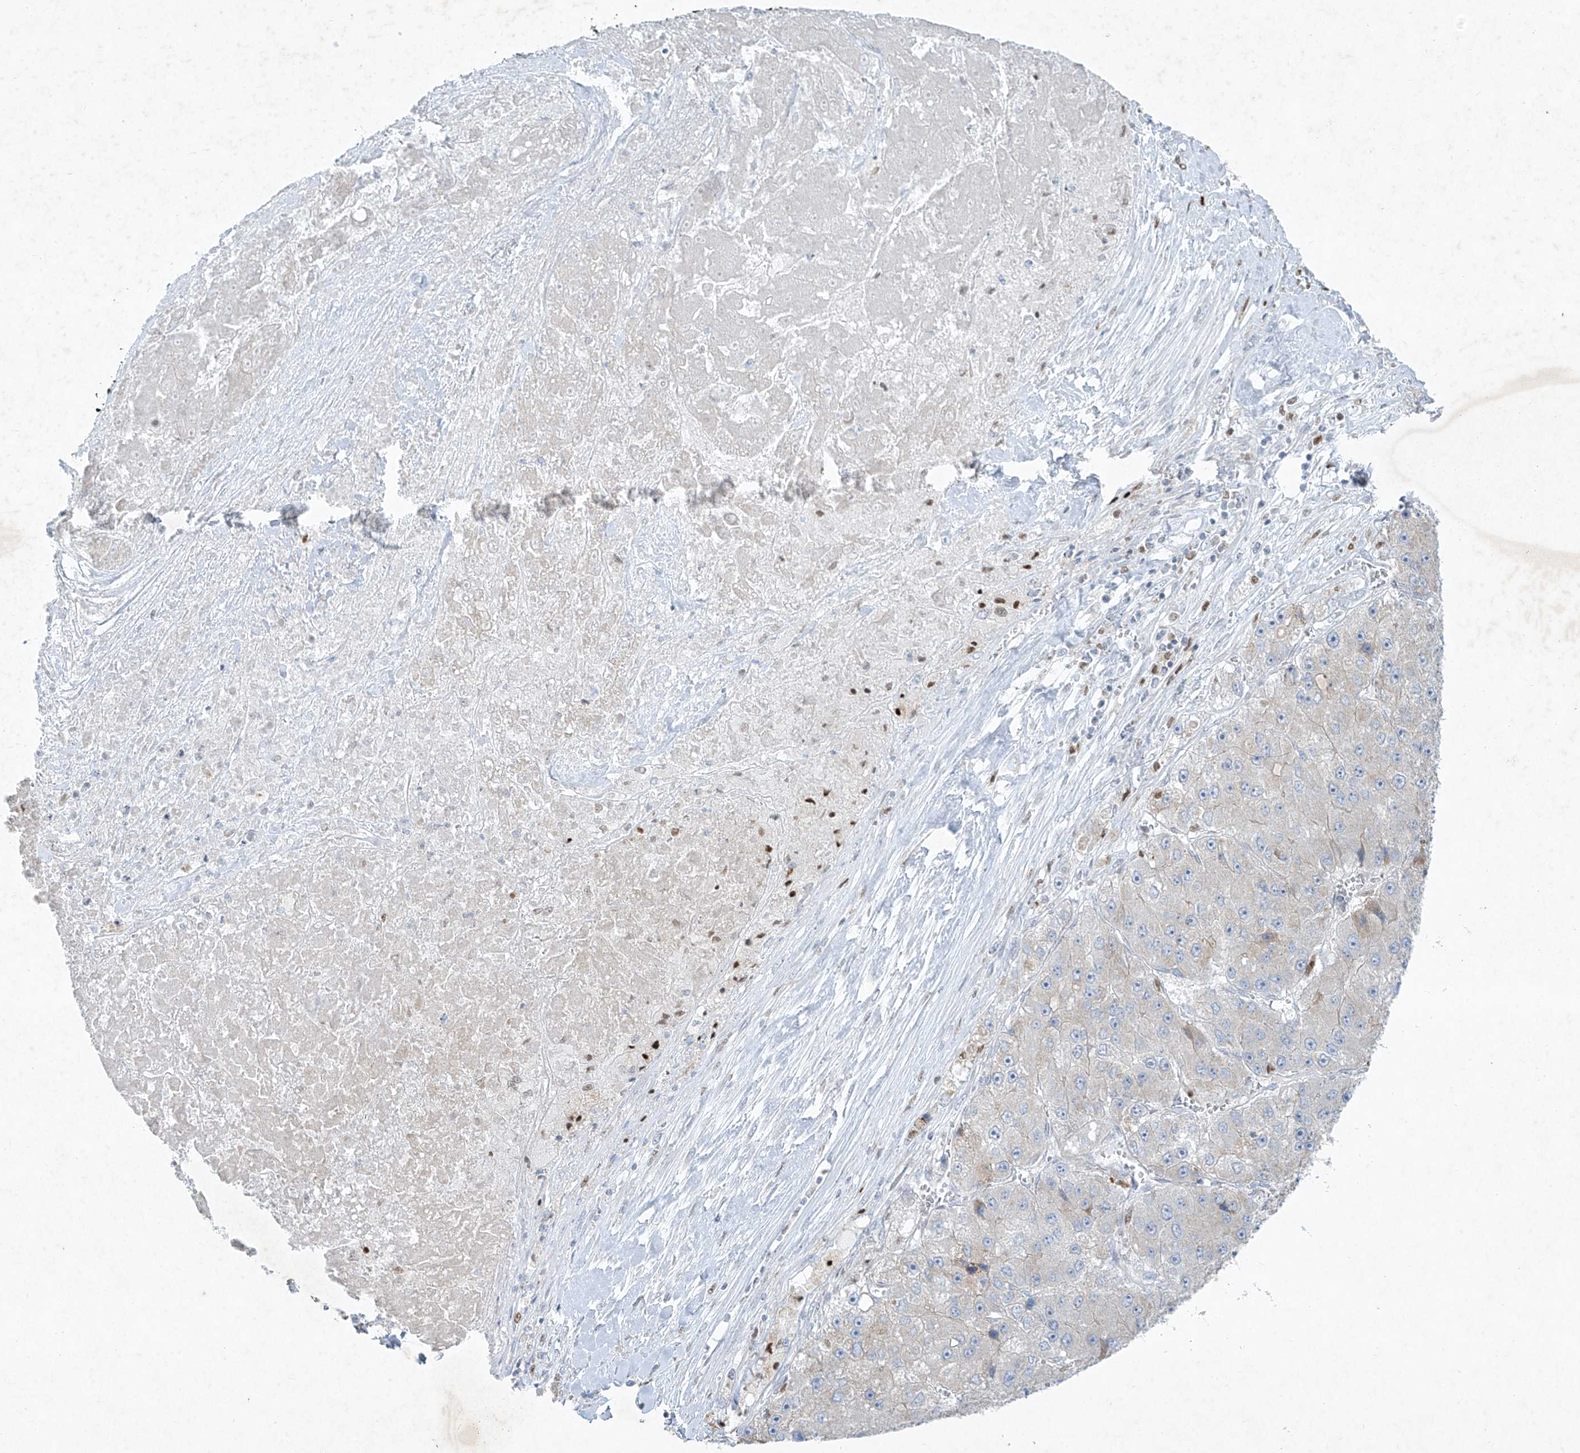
{"staining": {"intensity": "negative", "quantity": "none", "location": "none"}, "tissue": "liver cancer", "cell_type": "Tumor cells", "image_type": "cancer", "snomed": [{"axis": "morphology", "description": "Carcinoma, Hepatocellular, NOS"}, {"axis": "topography", "description": "Liver"}], "caption": "IHC image of liver hepatocellular carcinoma stained for a protein (brown), which shows no expression in tumor cells.", "gene": "TUBE1", "patient": {"sex": "female", "age": 73}}